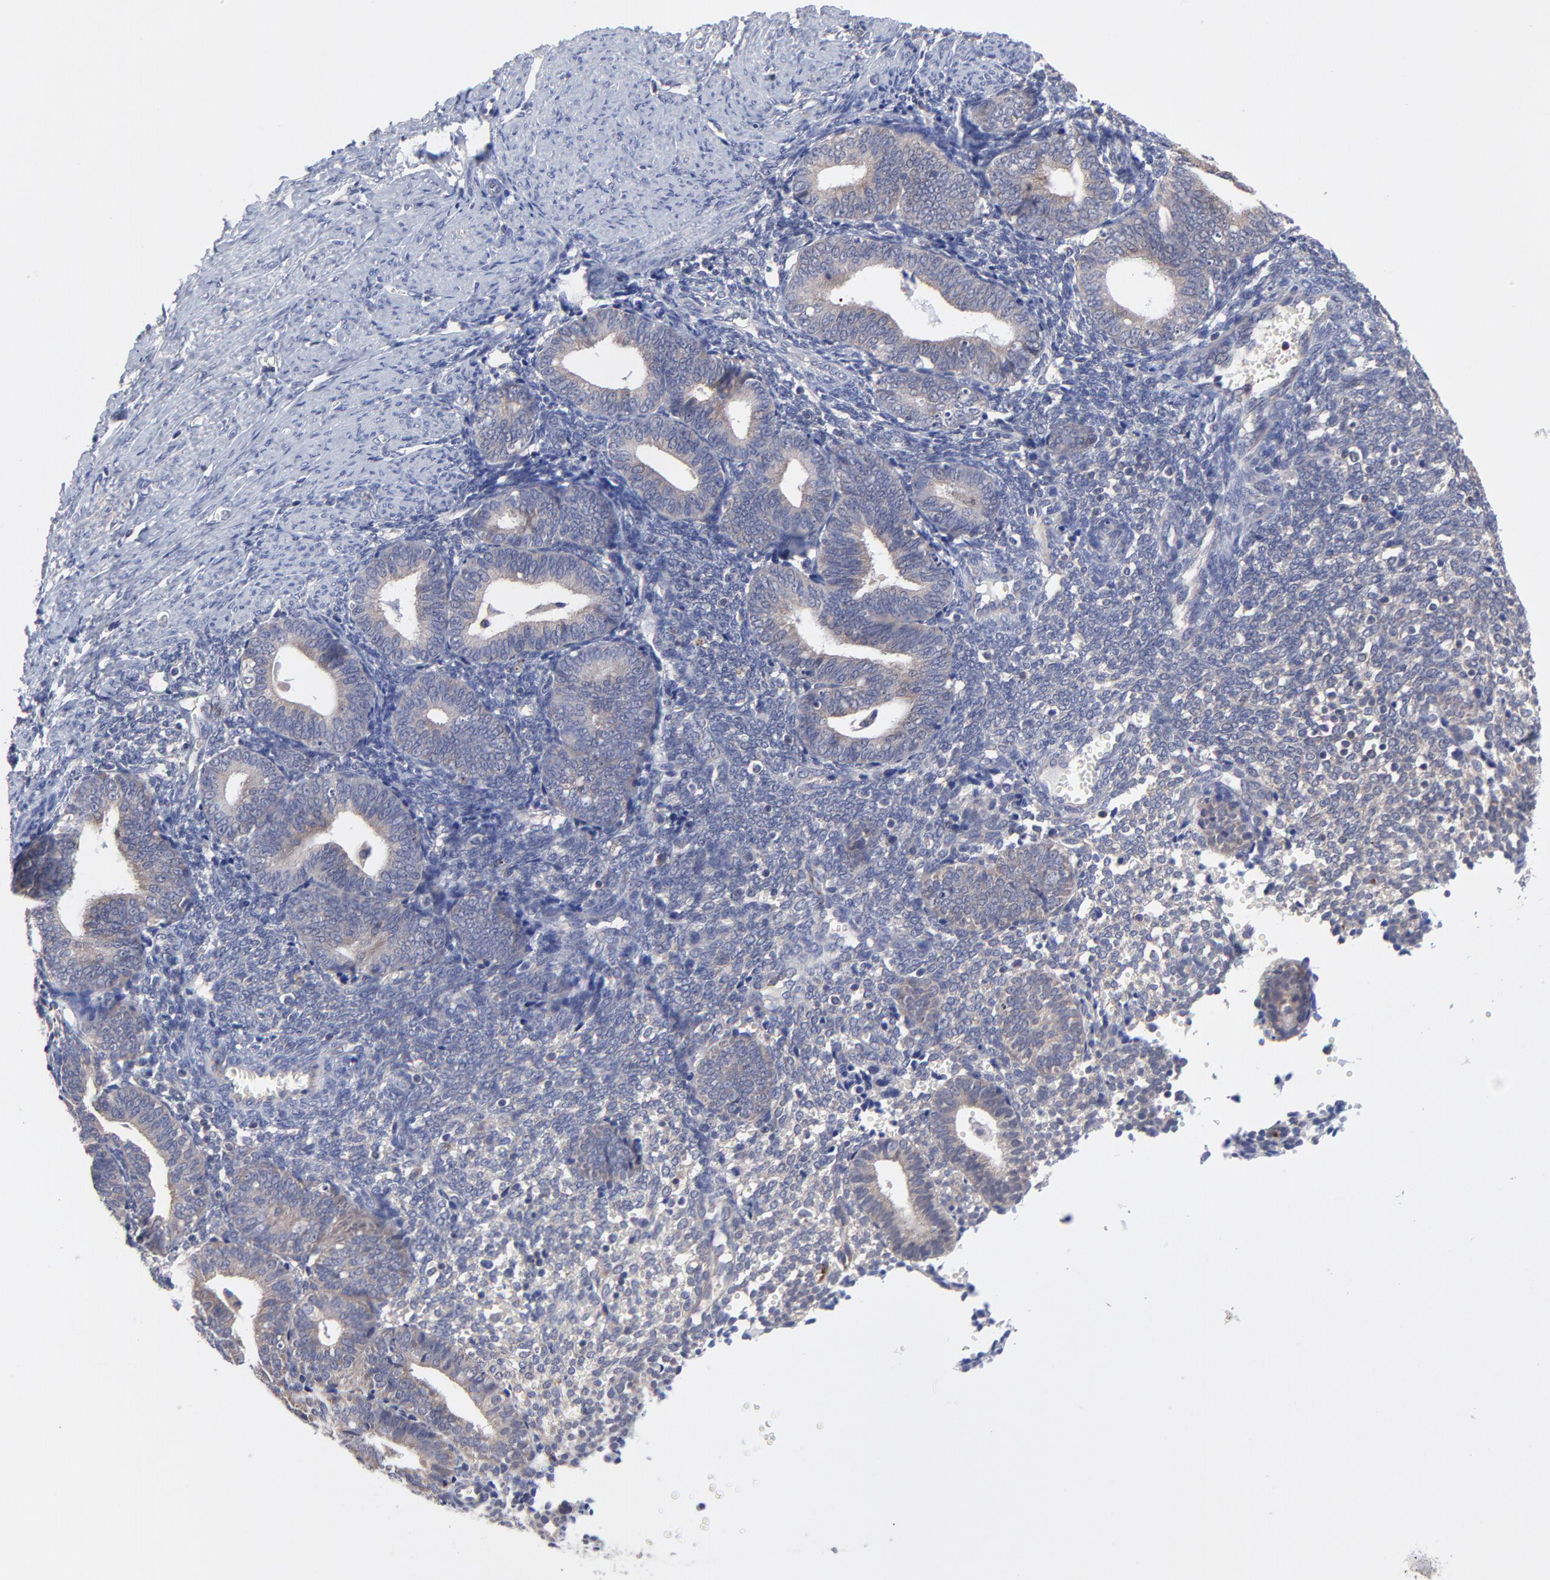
{"staining": {"intensity": "negative", "quantity": "none", "location": "none"}, "tissue": "endometrium", "cell_type": "Cells in endometrial stroma", "image_type": "normal", "snomed": [{"axis": "morphology", "description": "Normal tissue, NOS"}, {"axis": "topography", "description": "Endometrium"}], "caption": "The IHC photomicrograph has no significant positivity in cells in endometrial stroma of endometrium. The staining is performed using DAB (3,3'-diaminobenzidine) brown chromogen with nuclei counter-stained in using hematoxylin.", "gene": "PCMT1", "patient": {"sex": "female", "age": 61}}